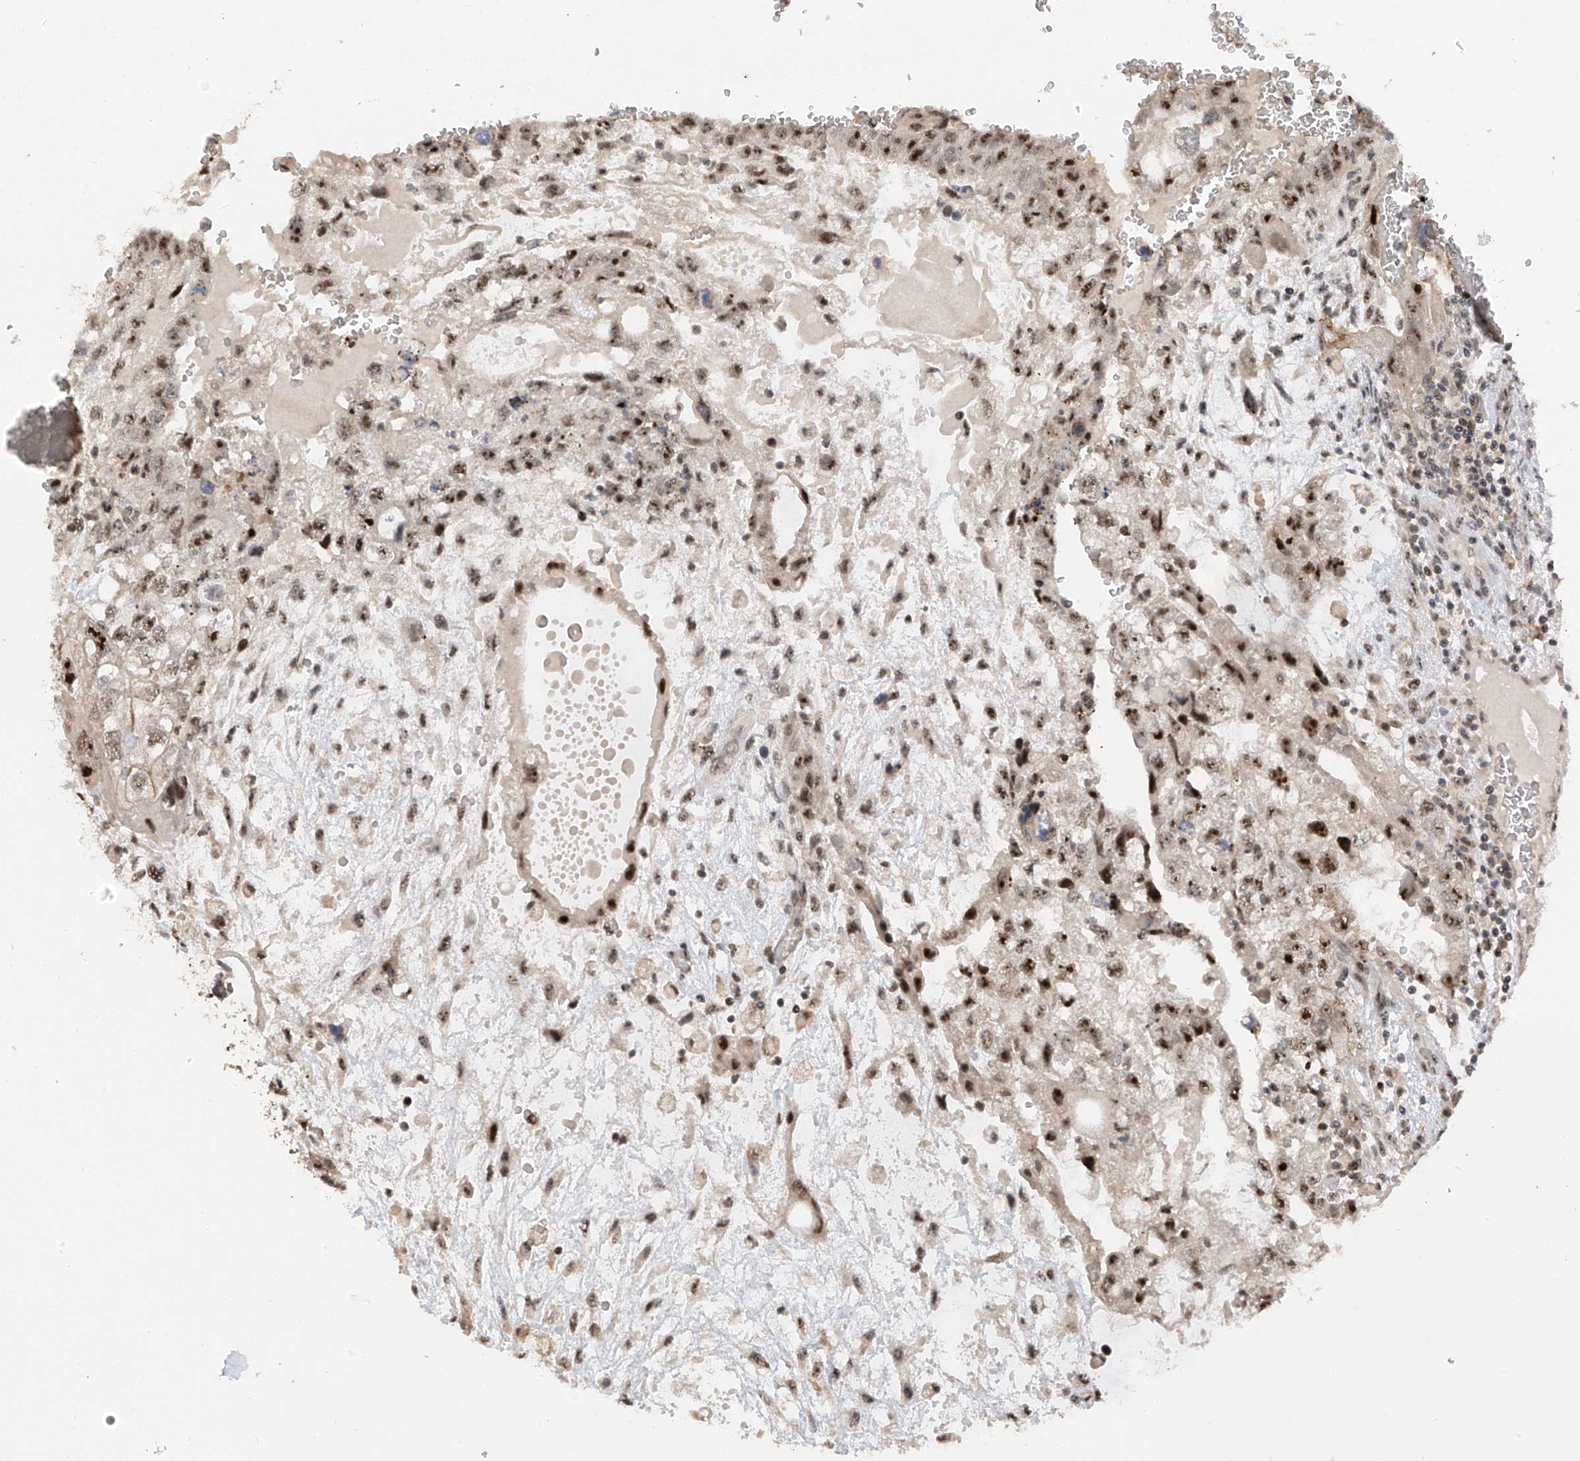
{"staining": {"intensity": "strong", "quantity": ">75%", "location": "nuclear"}, "tissue": "testis cancer", "cell_type": "Tumor cells", "image_type": "cancer", "snomed": [{"axis": "morphology", "description": "Carcinoma, Embryonal, NOS"}, {"axis": "topography", "description": "Testis"}], "caption": "Immunohistochemical staining of embryonal carcinoma (testis) displays high levels of strong nuclear positivity in about >75% of tumor cells. (brown staining indicates protein expression, while blue staining denotes nuclei).", "gene": "C1orf131", "patient": {"sex": "male", "age": 36}}